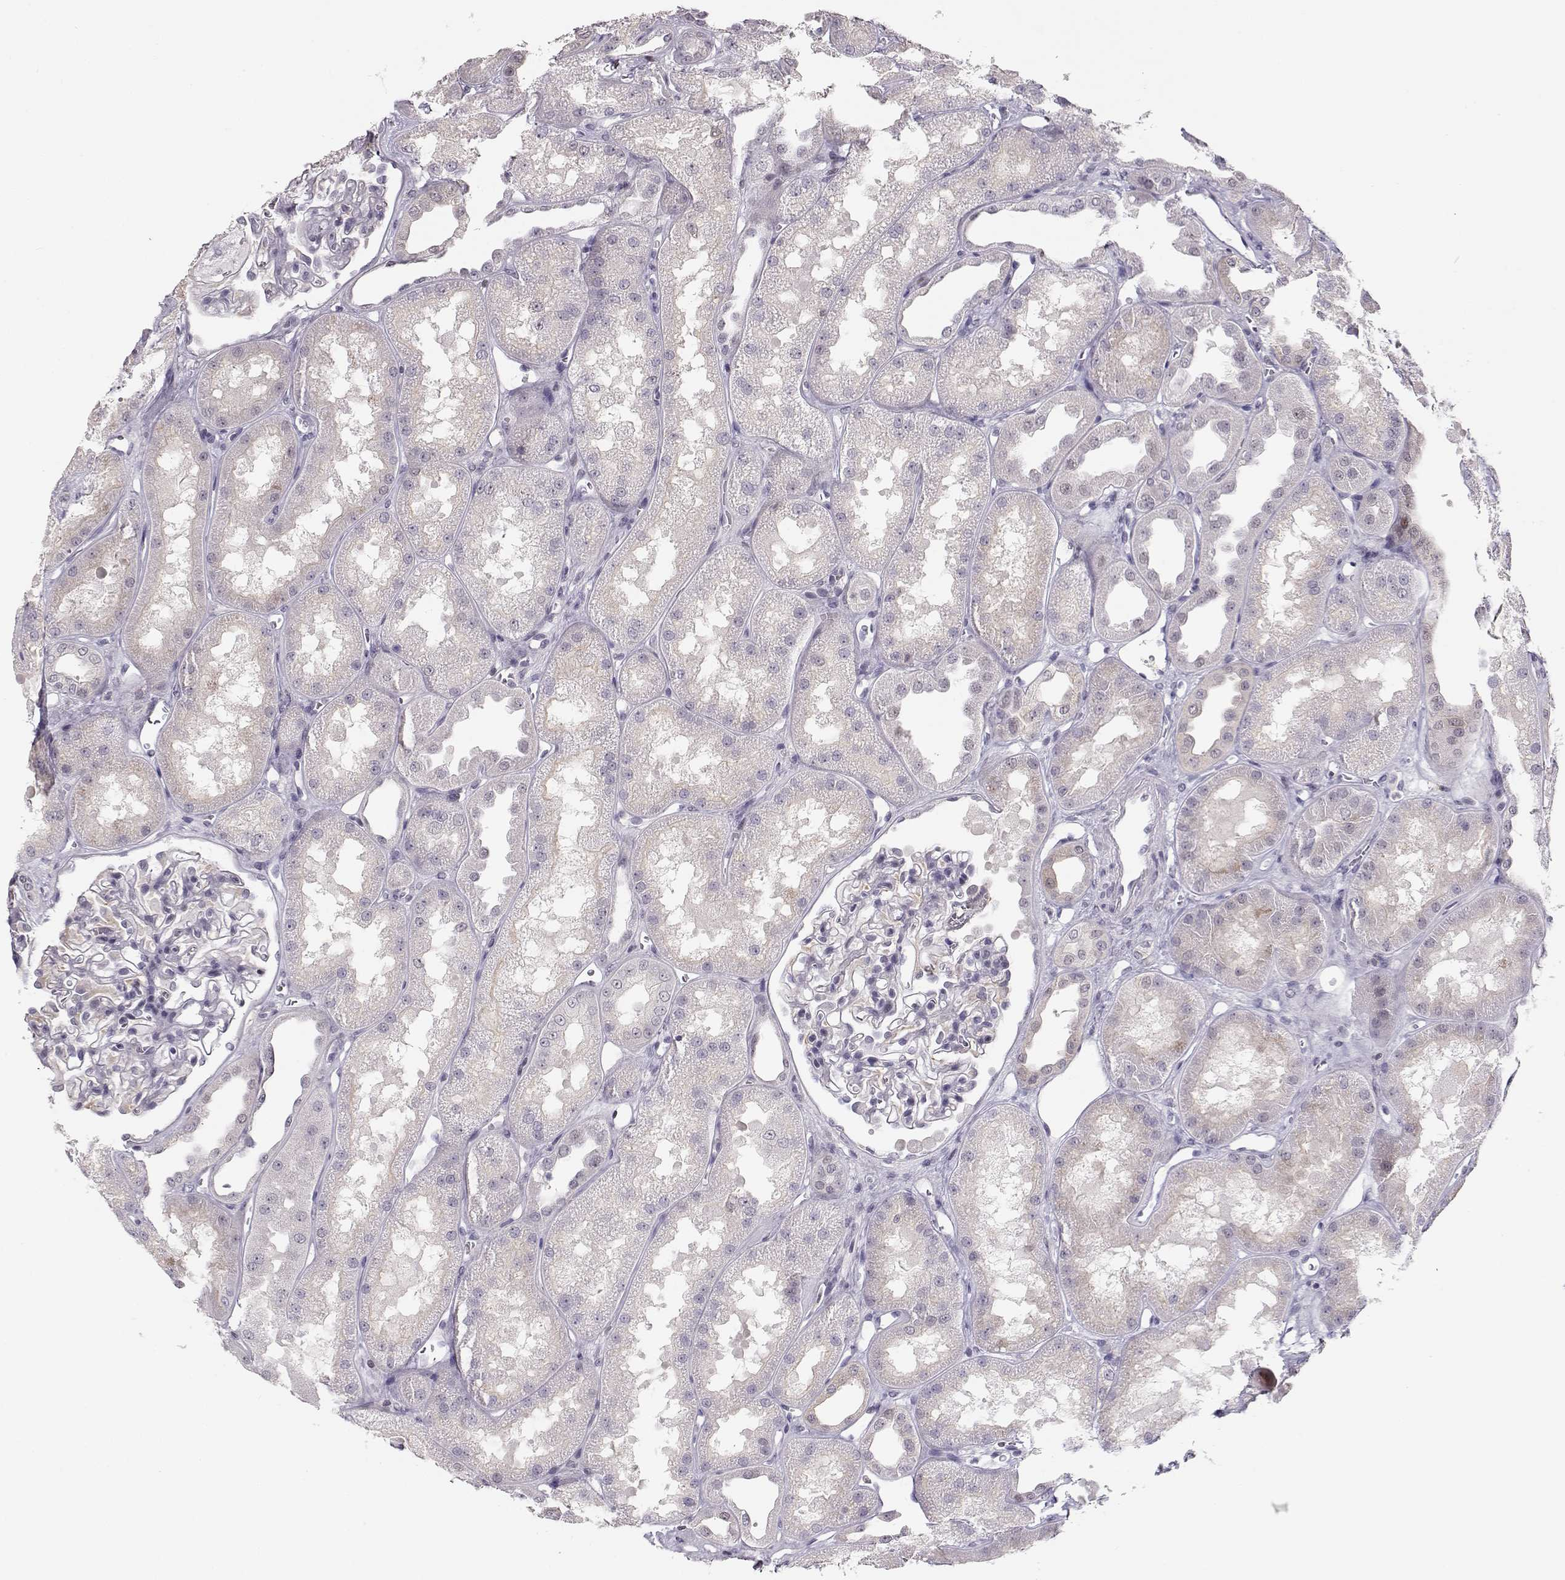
{"staining": {"intensity": "negative", "quantity": "none", "location": "none"}, "tissue": "kidney", "cell_type": "Cells in glomeruli", "image_type": "normal", "snomed": [{"axis": "morphology", "description": "Normal tissue, NOS"}, {"axis": "topography", "description": "Kidney"}], "caption": "Kidney stained for a protein using immunohistochemistry (IHC) shows no expression cells in glomeruli.", "gene": "TEPP", "patient": {"sex": "male", "age": 61}}